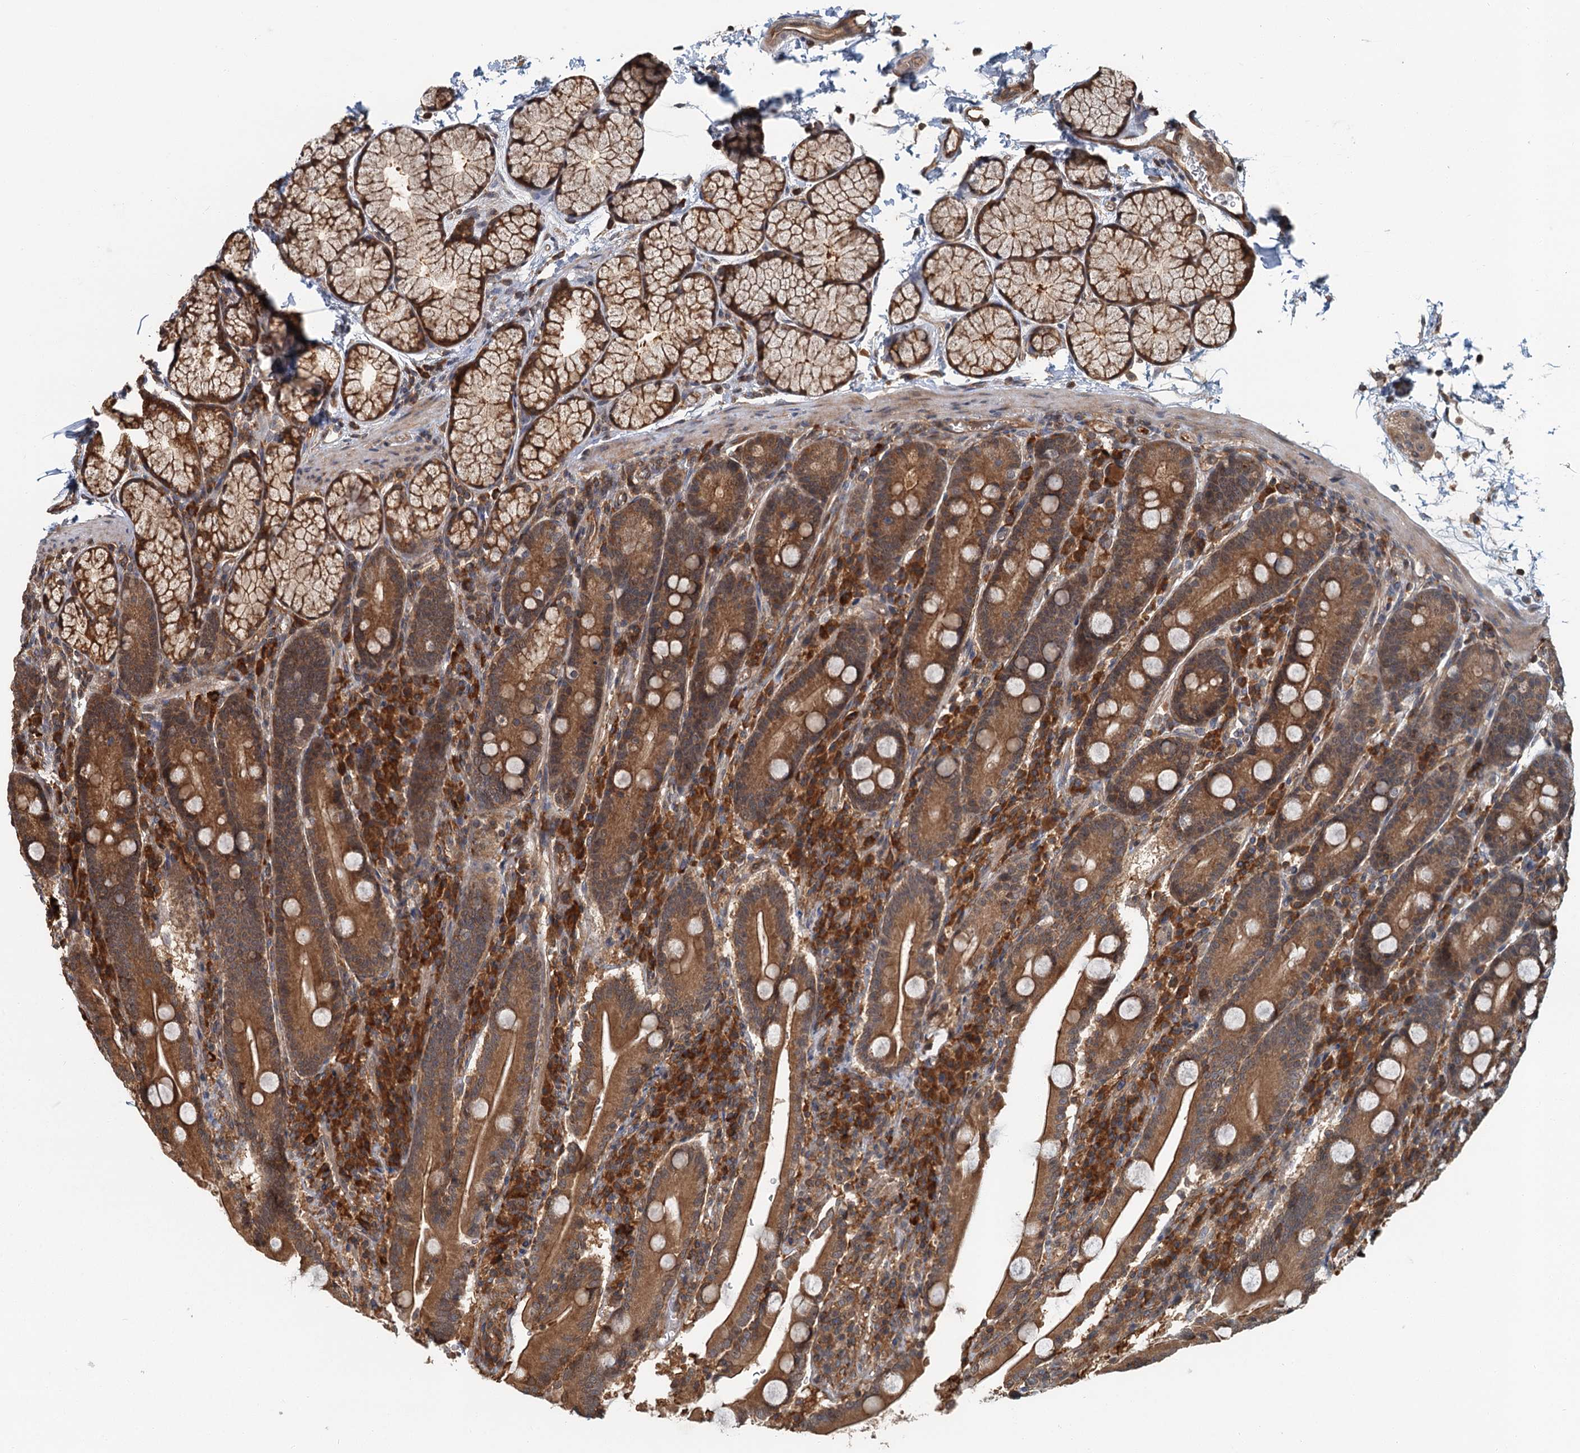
{"staining": {"intensity": "moderate", "quantity": ">75%", "location": "cytoplasmic/membranous"}, "tissue": "duodenum", "cell_type": "Glandular cells", "image_type": "normal", "snomed": [{"axis": "morphology", "description": "Normal tissue, NOS"}, {"axis": "topography", "description": "Duodenum"}], "caption": "Immunohistochemistry histopathology image of benign duodenum stained for a protein (brown), which exhibits medium levels of moderate cytoplasmic/membranous staining in approximately >75% of glandular cells.", "gene": "ZNF527", "patient": {"sex": "male", "age": 35}}